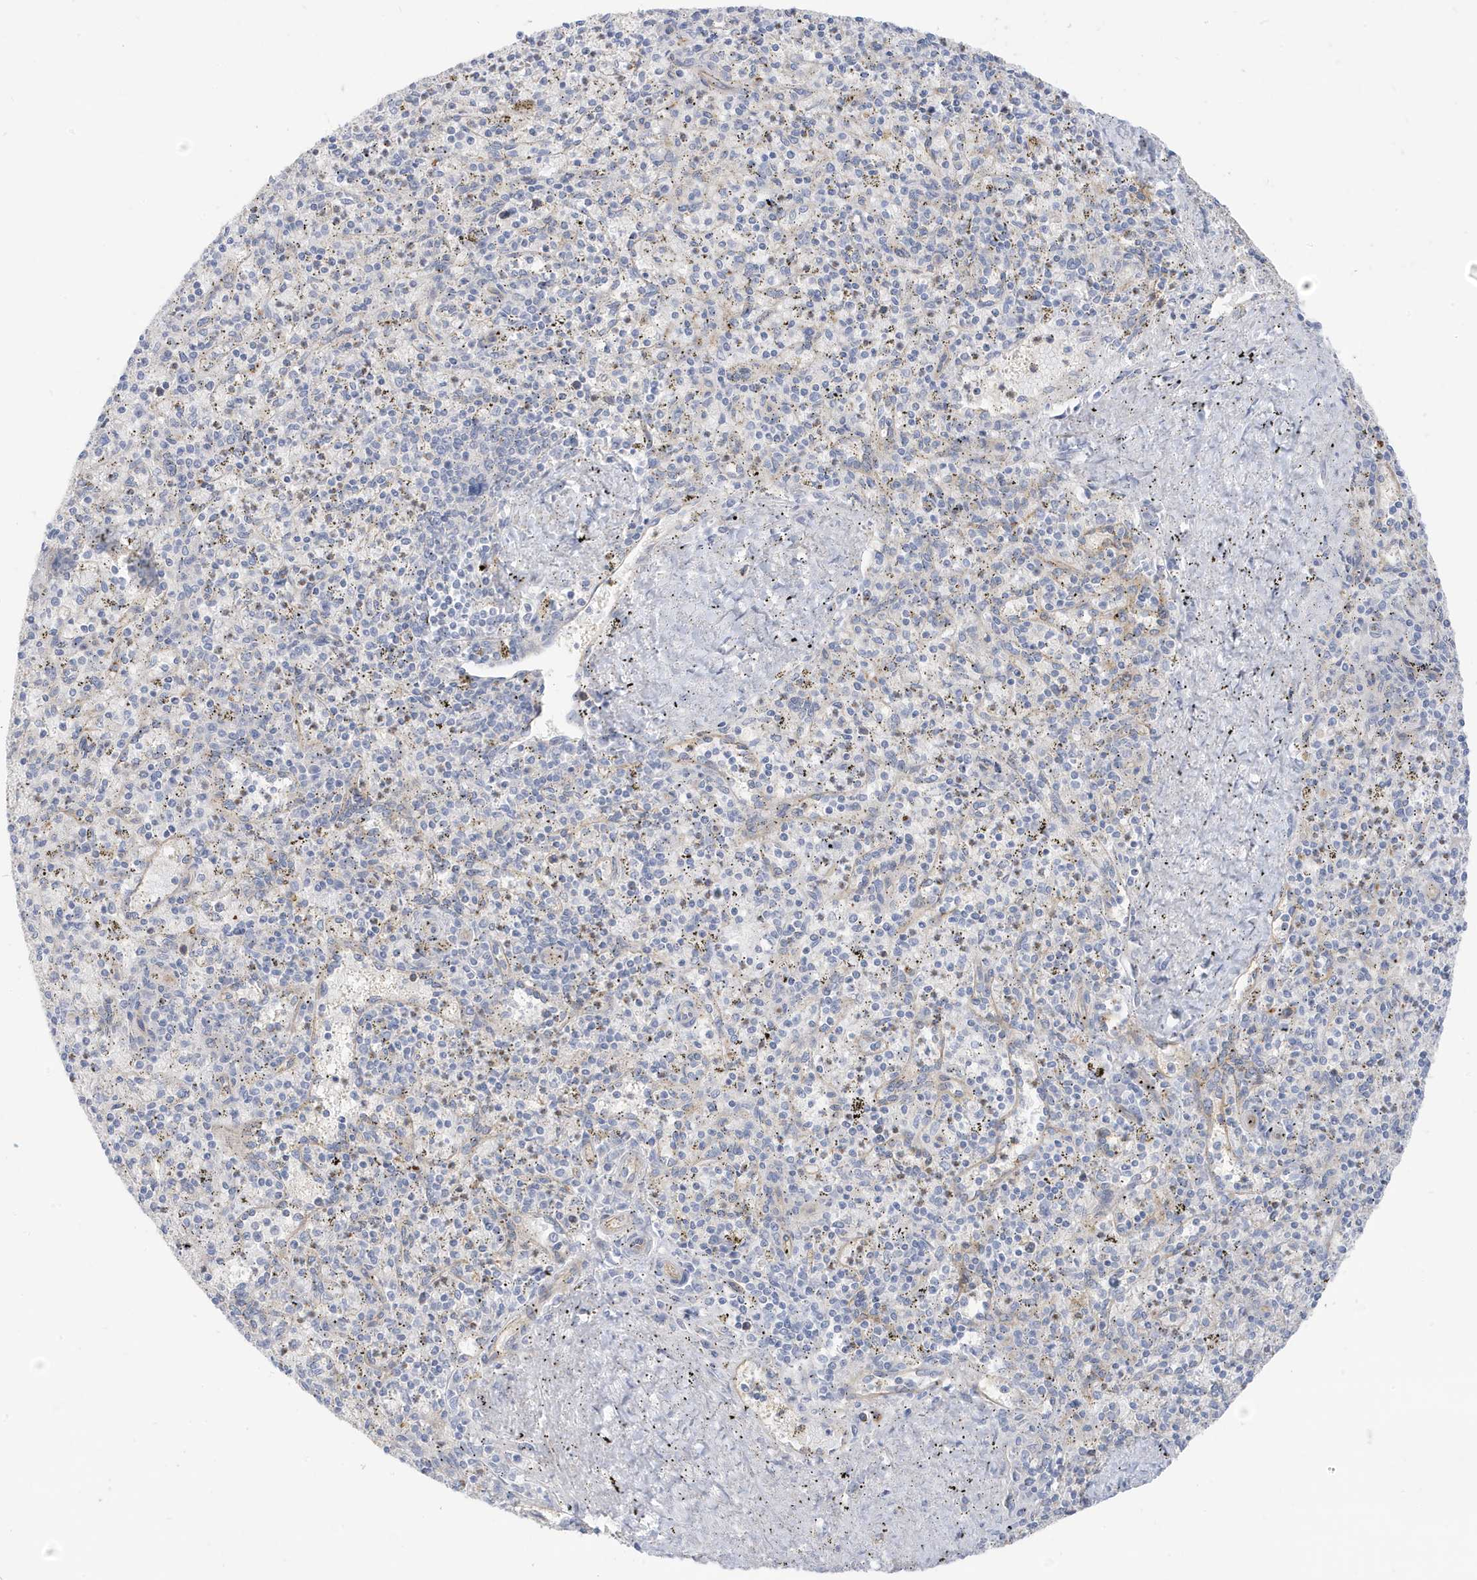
{"staining": {"intensity": "negative", "quantity": "none", "location": "none"}, "tissue": "spleen", "cell_type": "Cells in red pulp", "image_type": "normal", "snomed": [{"axis": "morphology", "description": "Normal tissue, NOS"}, {"axis": "topography", "description": "Spleen"}], "caption": "Spleen was stained to show a protein in brown. There is no significant positivity in cells in red pulp. (DAB (3,3'-diaminobenzidine) immunohistochemistry visualized using brightfield microscopy, high magnification).", "gene": "ATP13A5", "patient": {"sex": "male", "age": 72}}